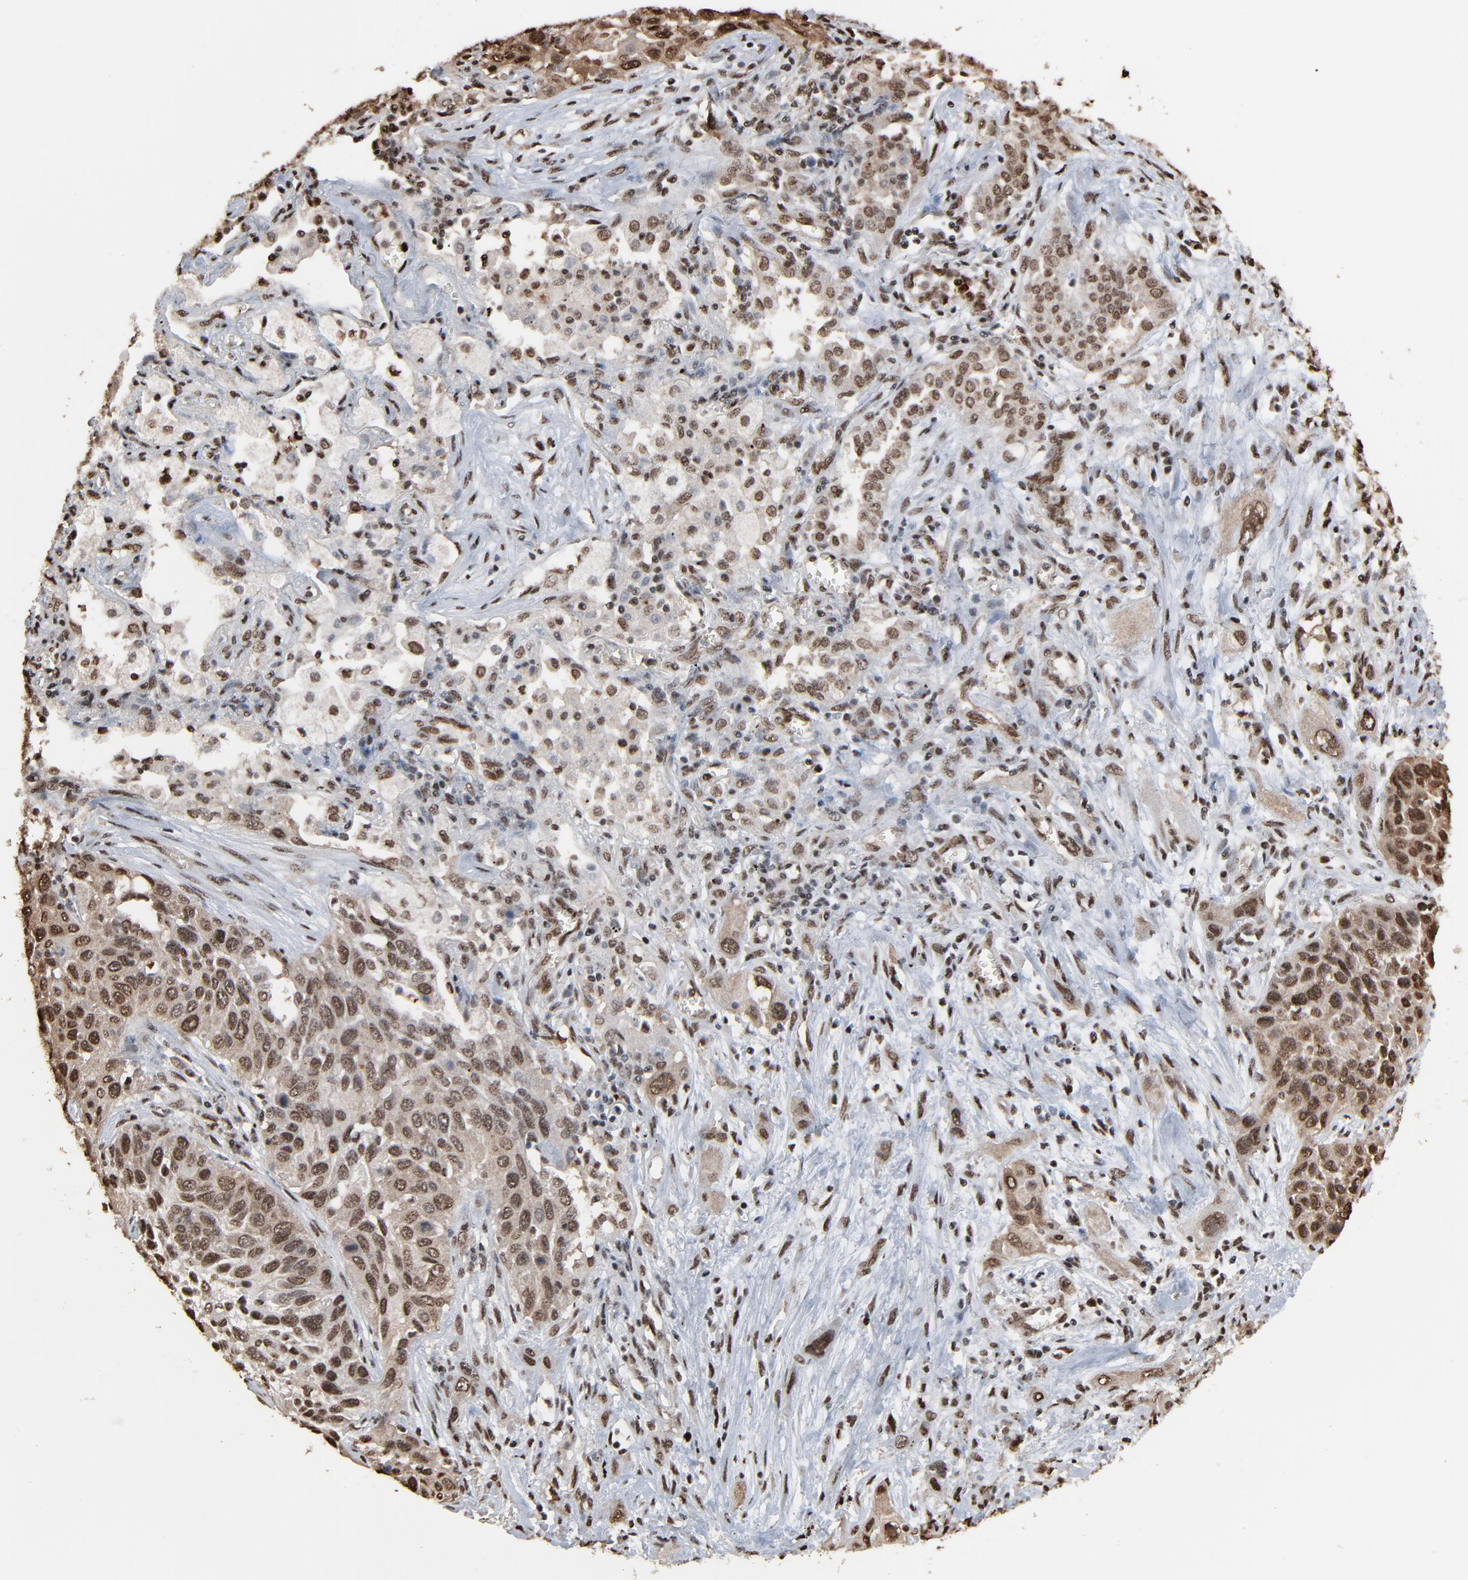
{"staining": {"intensity": "strong", "quantity": ">75%", "location": "cytoplasmic/membranous,nuclear"}, "tissue": "lung cancer", "cell_type": "Tumor cells", "image_type": "cancer", "snomed": [{"axis": "morphology", "description": "Squamous cell carcinoma, NOS"}, {"axis": "topography", "description": "Lung"}], "caption": "Tumor cells show high levels of strong cytoplasmic/membranous and nuclear expression in approximately >75% of cells in lung cancer (squamous cell carcinoma). (DAB (3,3'-diaminobenzidine) IHC, brown staining for protein, blue staining for nuclei).", "gene": "MEIS2", "patient": {"sex": "female", "age": 76}}